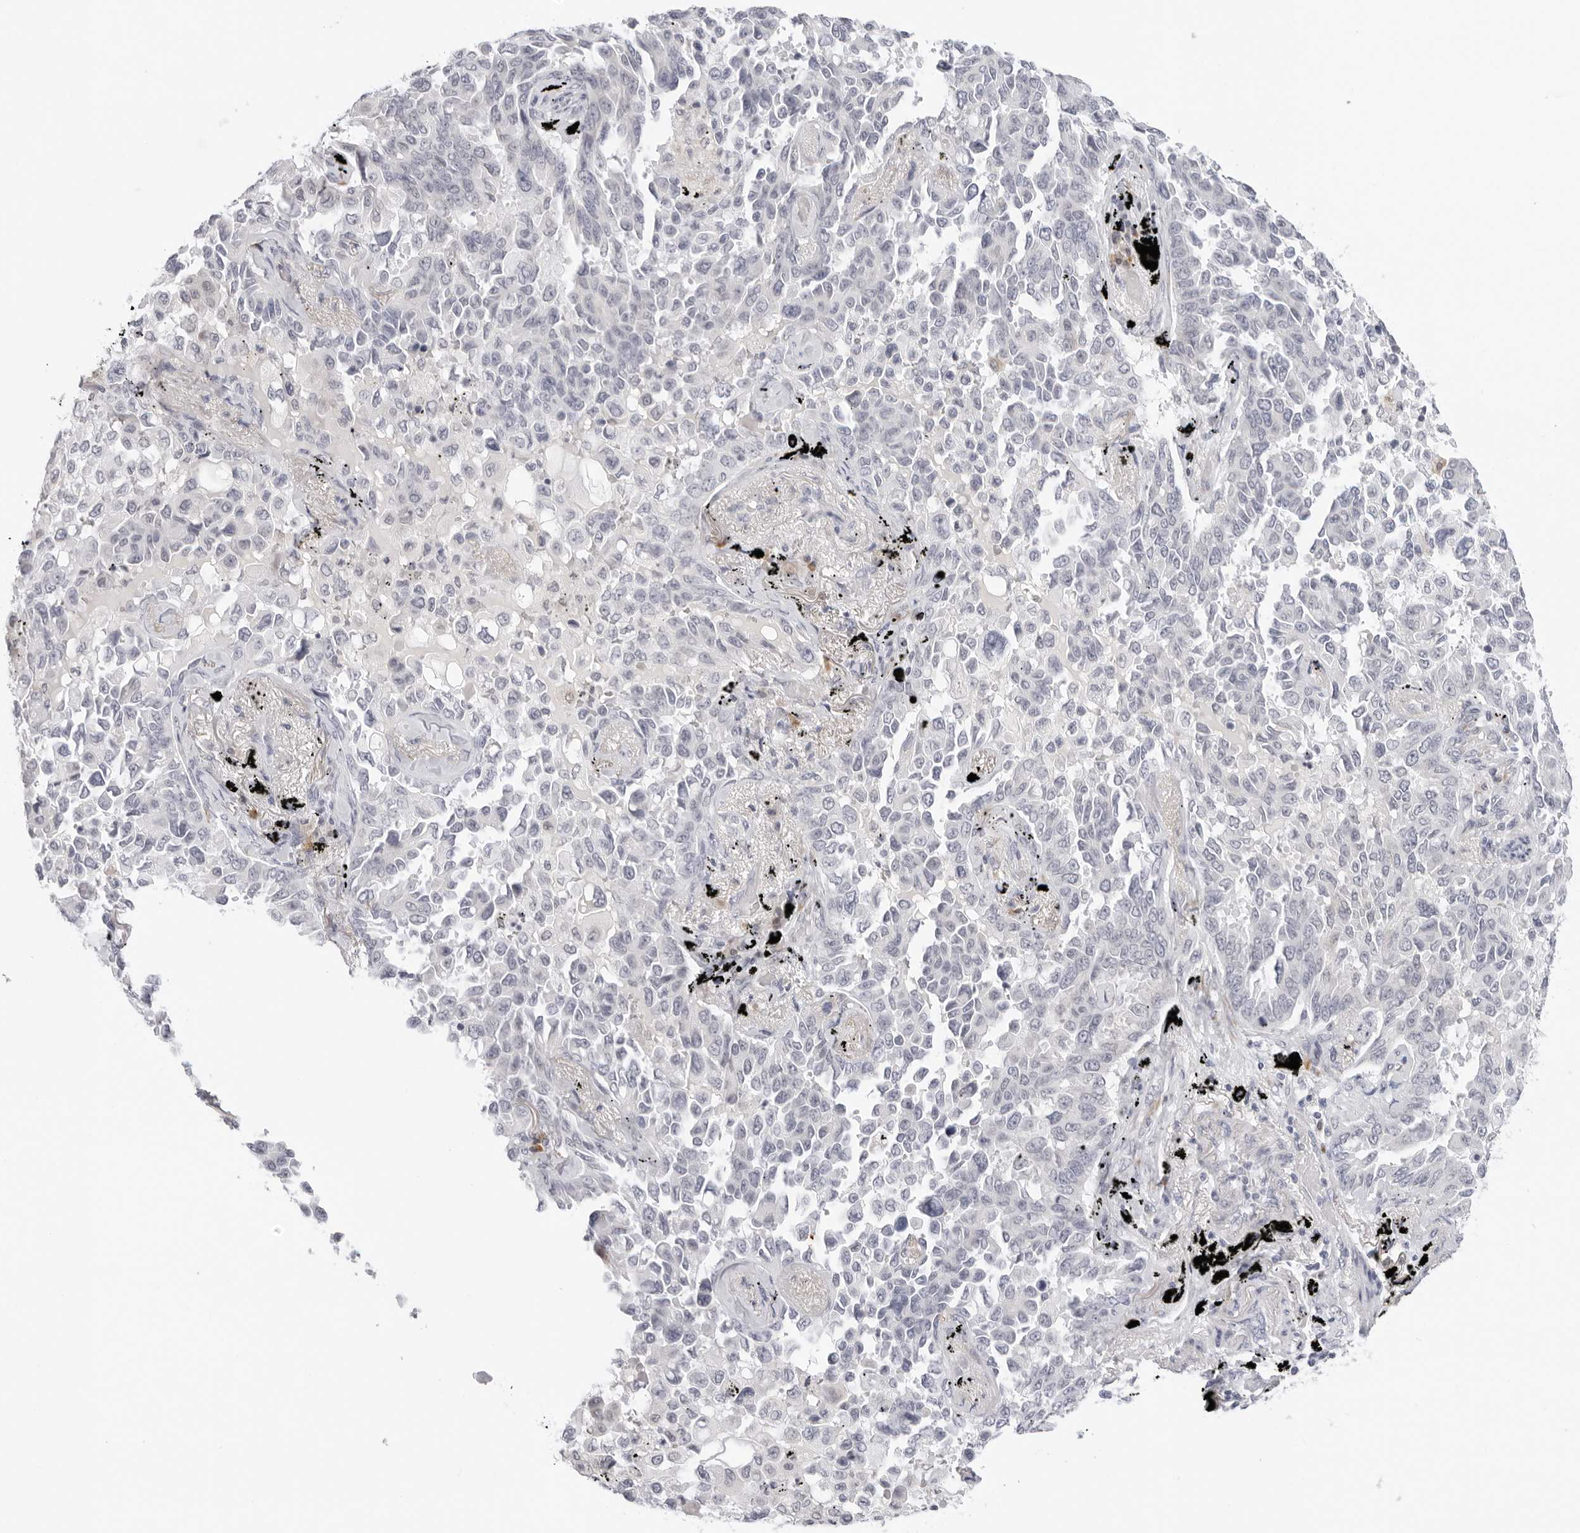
{"staining": {"intensity": "negative", "quantity": "none", "location": "none"}, "tissue": "lung cancer", "cell_type": "Tumor cells", "image_type": "cancer", "snomed": [{"axis": "morphology", "description": "Adenocarcinoma, NOS"}, {"axis": "topography", "description": "Lung"}], "caption": "DAB (3,3'-diaminobenzidine) immunohistochemical staining of lung cancer shows no significant positivity in tumor cells.", "gene": "EDN2", "patient": {"sex": "female", "age": 67}}